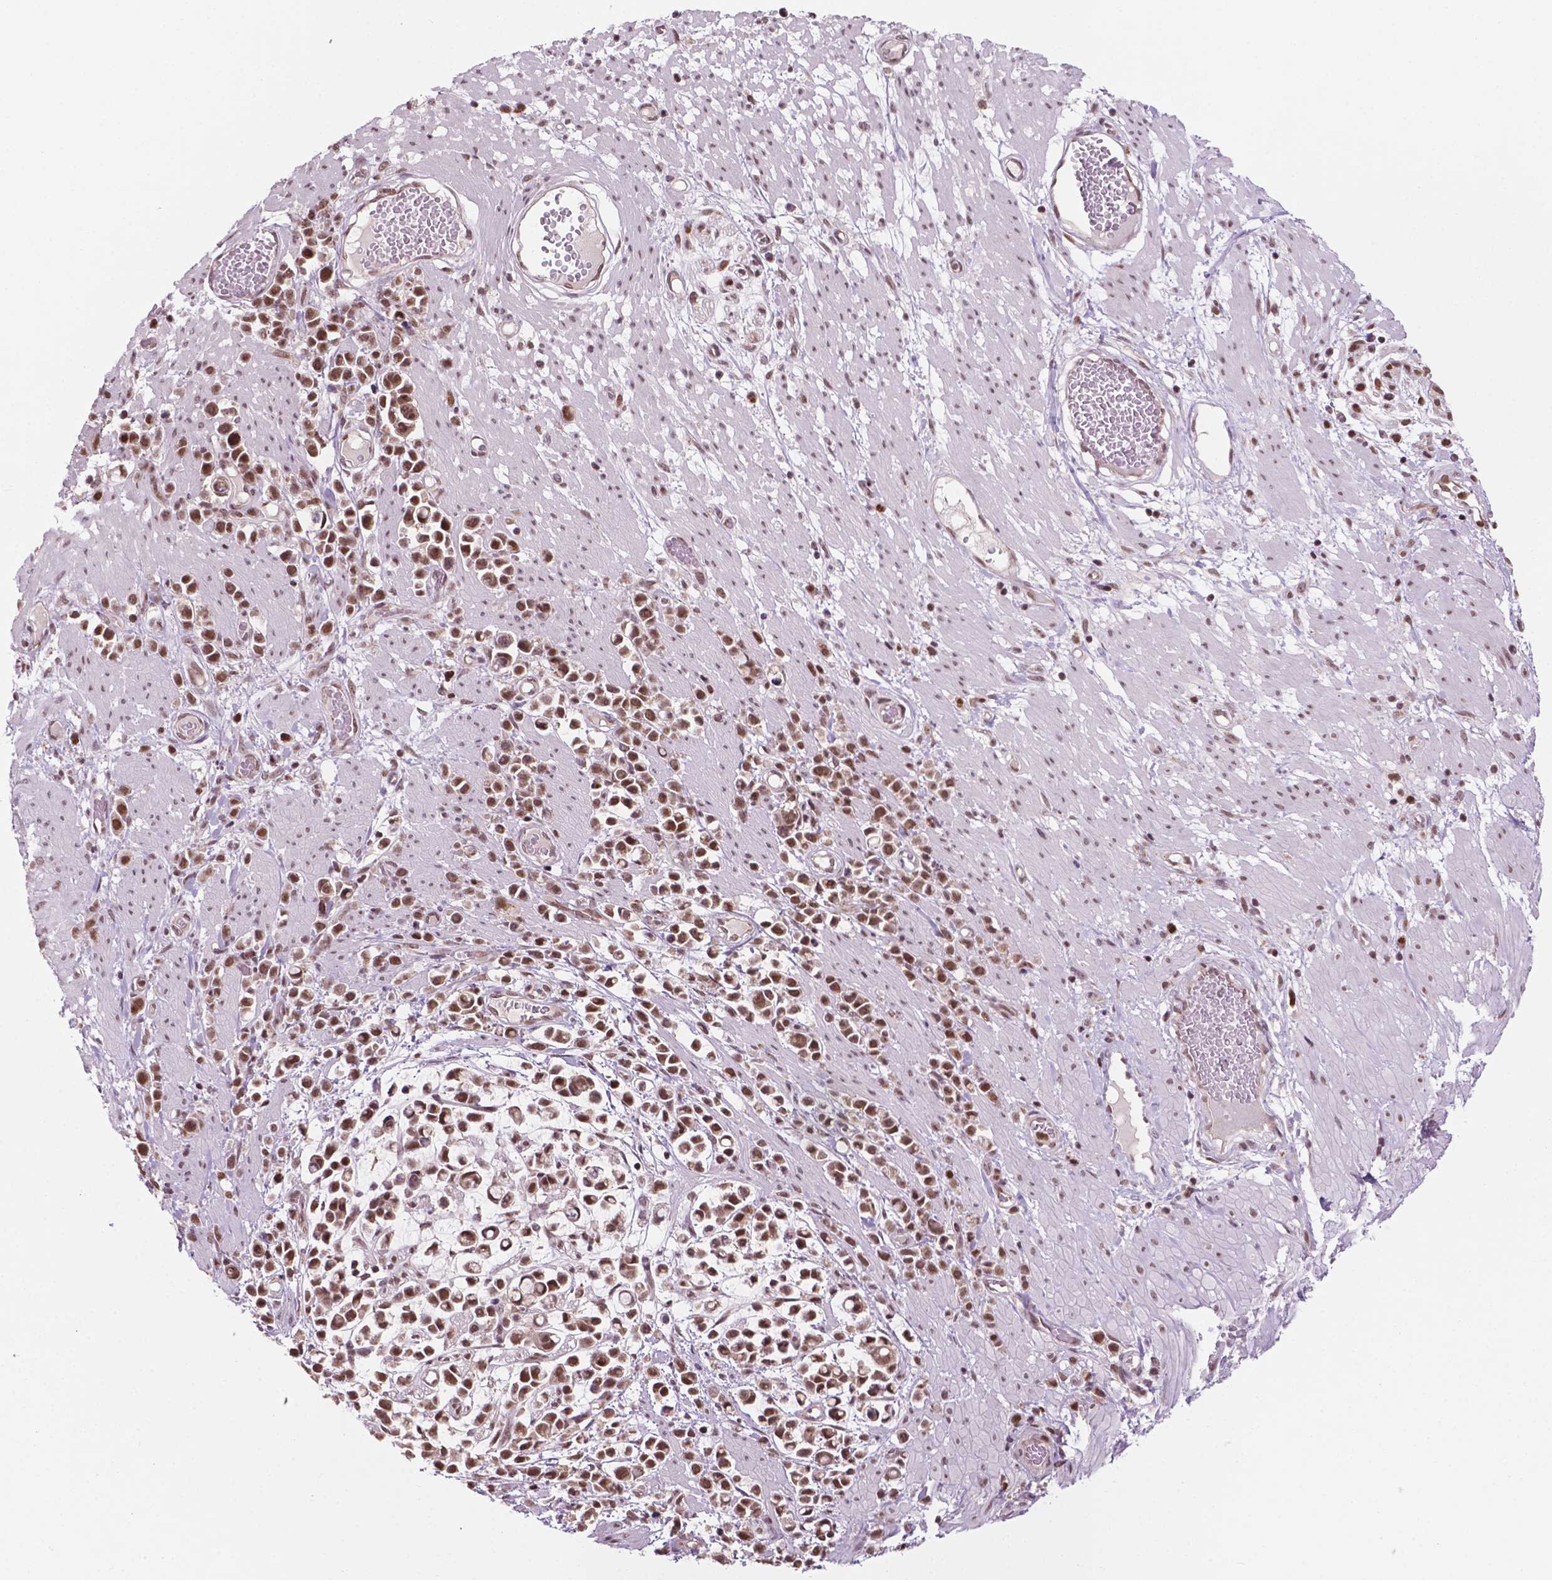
{"staining": {"intensity": "moderate", "quantity": ">75%", "location": "nuclear"}, "tissue": "stomach cancer", "cell_type": "Tumor cells", "image_type": "cancer", "snomed": [{"axis": "morphology", "description": "Adenocarcinoma, NOS"}, {"axis": "topography", "description": "Stomach"}], "caption": "Protein analysis of adenocarcinoma (stomach) tissue reveals moderate nuclear expression in about >75% of tumor cells.", "gene": "PER2", "patient": {"sex": "male", "age": 82}}